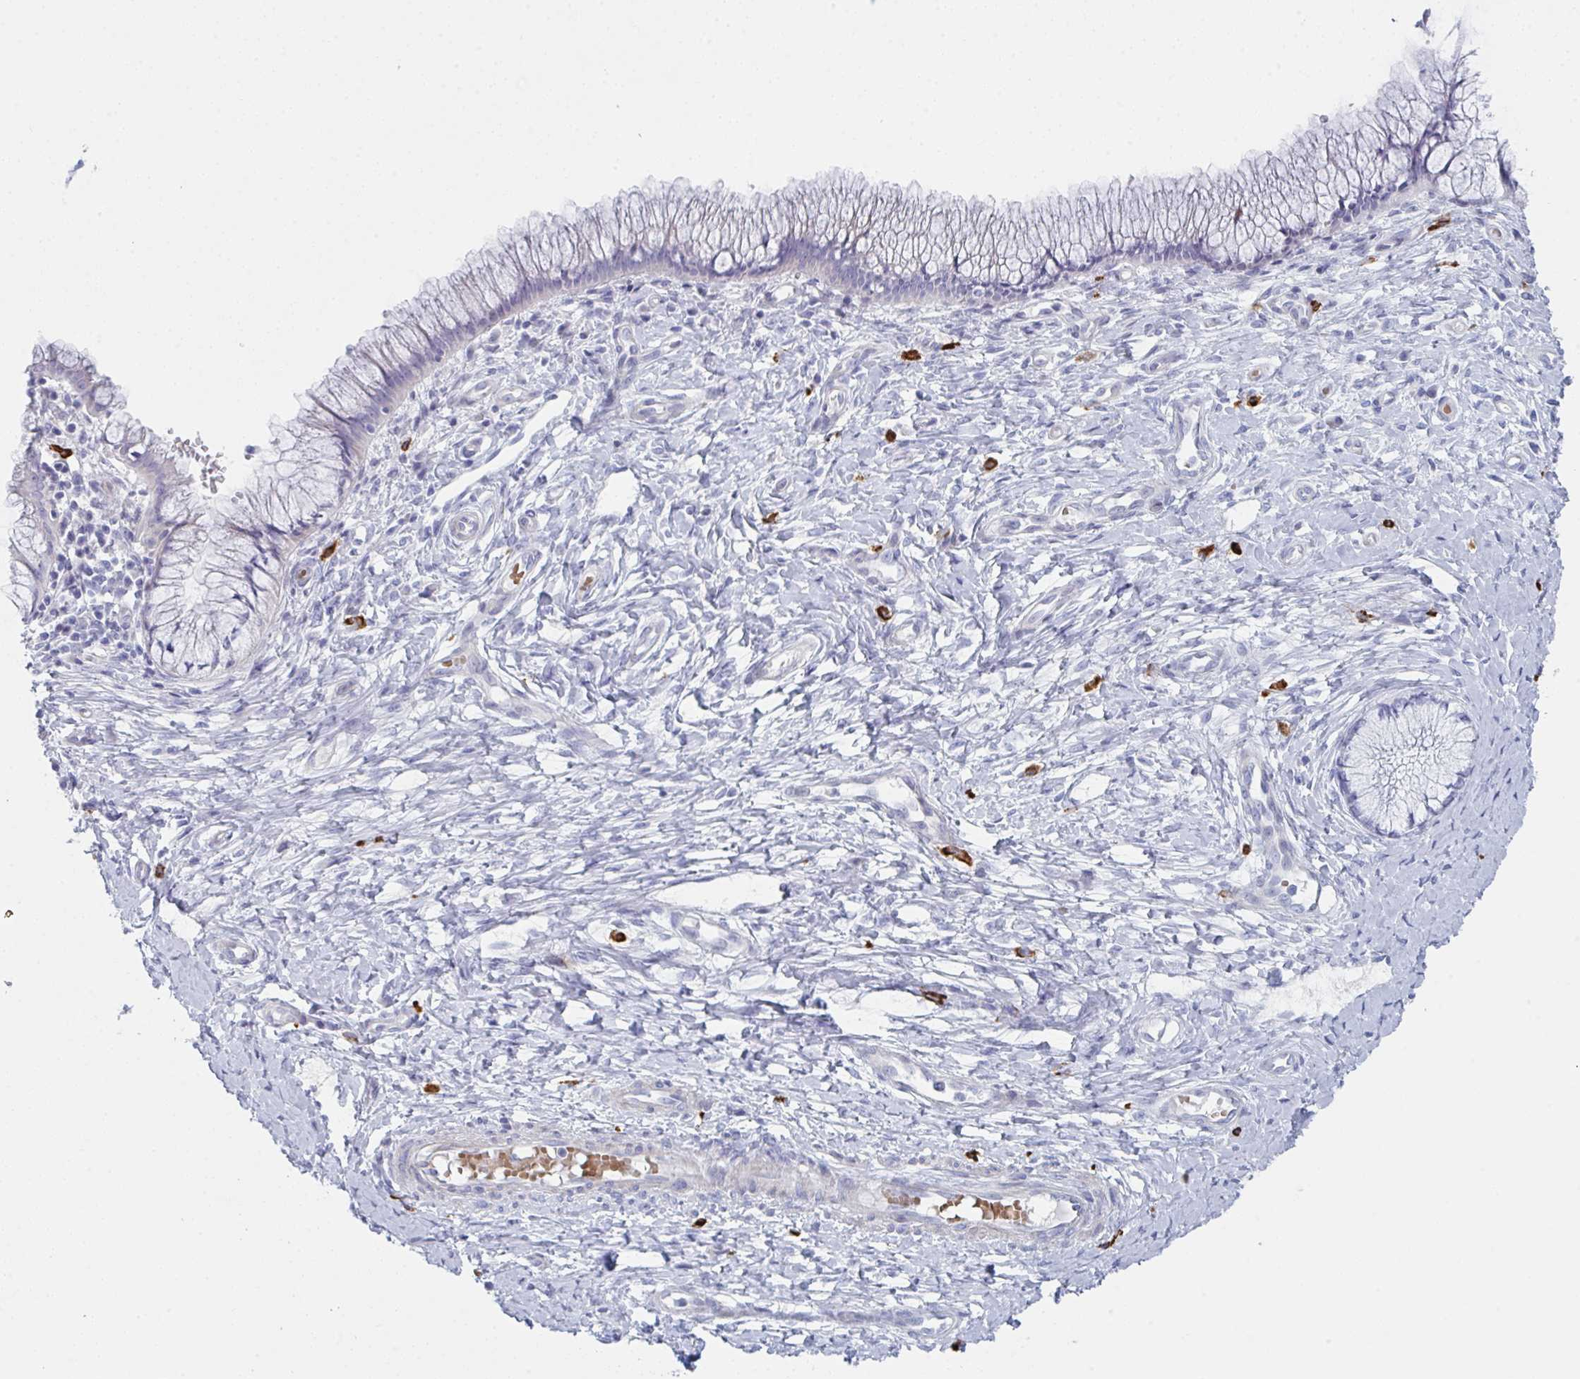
{"staining": {"intensity": "weak", "quantity": "25%-75%", "location": "cytoplasmic/membranous"}, "tissue": "cervix", "cell_type": "Glandular cells", "image_type": "normal", "snomed": [{"axis": "morphology", "description": "Normal tissue, NOS"}, {"axis": "topography", "description": "Cervix"}], "caption": "A micrograph showing weak cytoplasmic/membranous positivity in approximately 25%-75% of glandular cells in normal cervix, as visualized by brown immunohistochemical staining.", "gene": "ZNF684", "patient": {"sex": "female", "age": 37}}